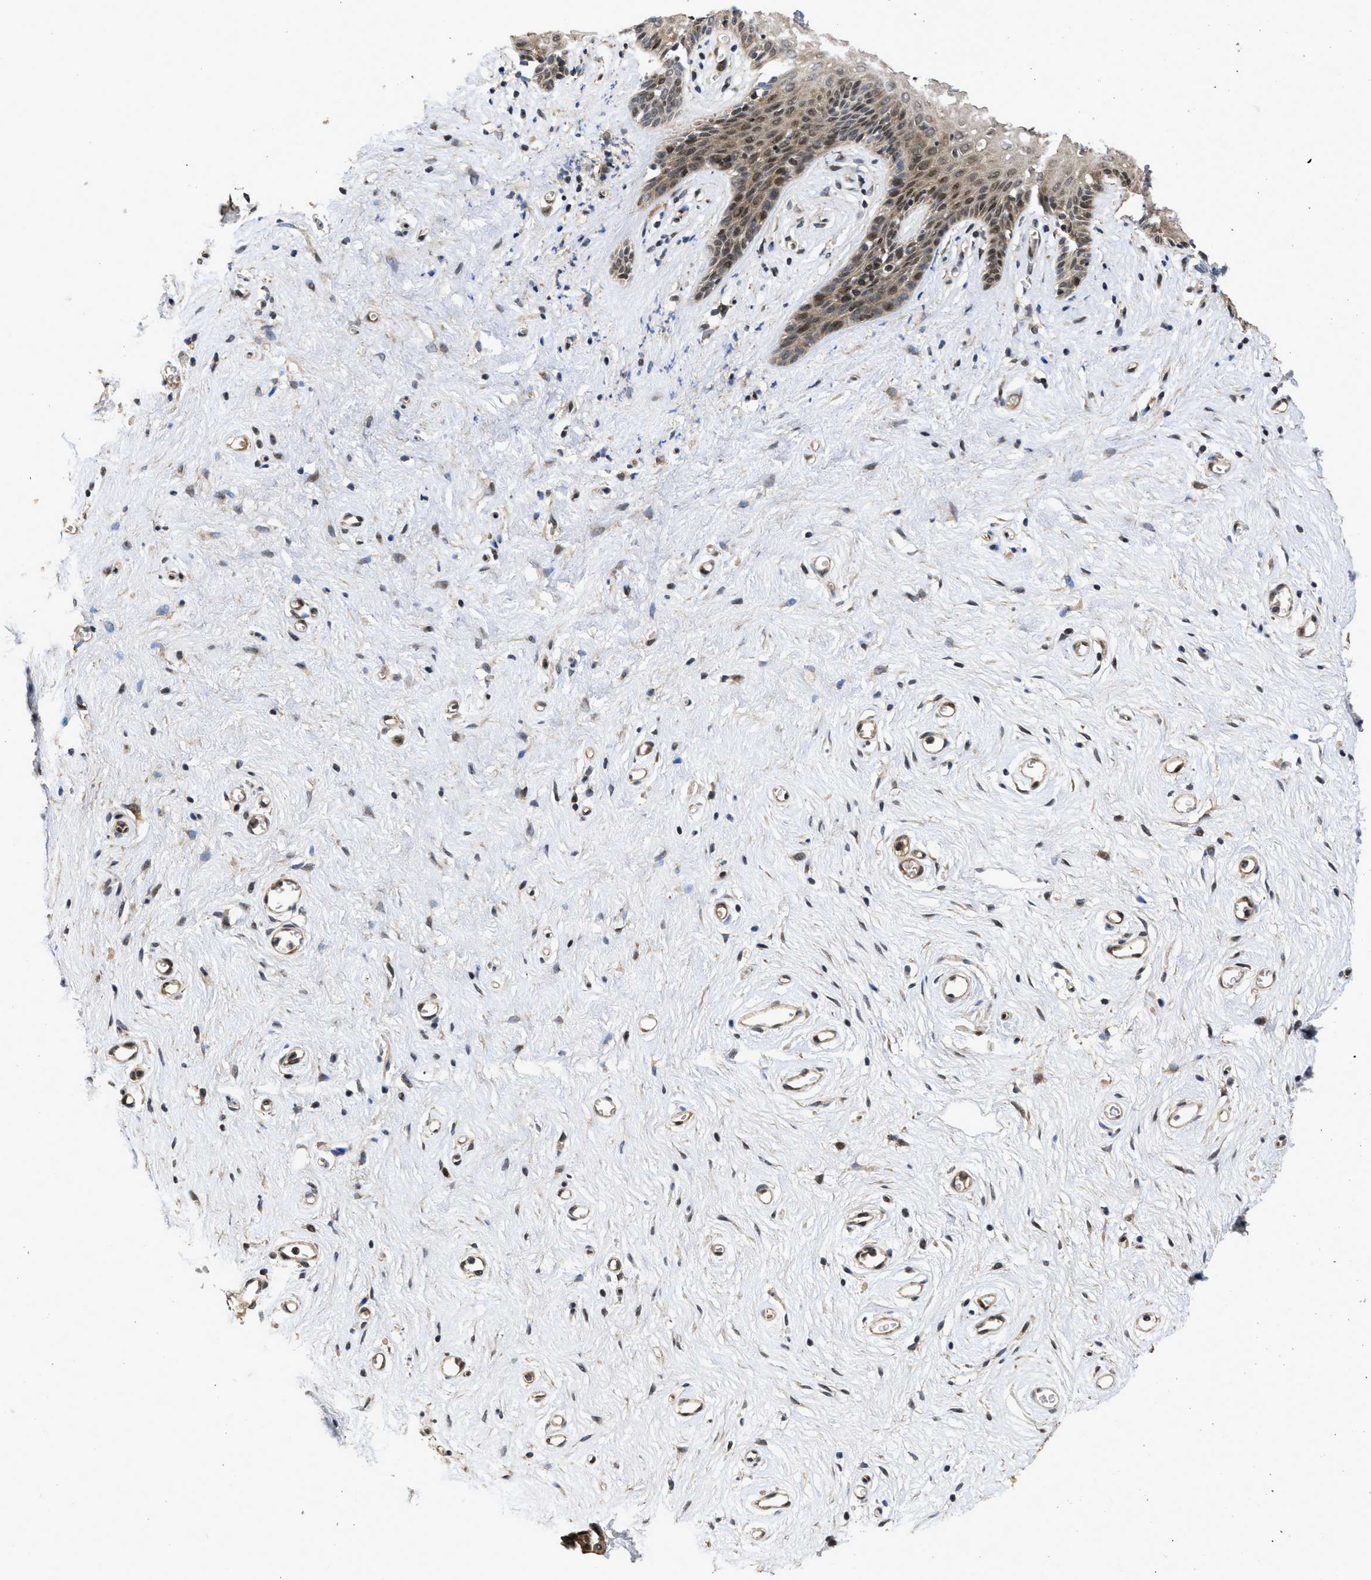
{"staining": {"intensity": "moderate", "quantity": ">75%", "location": "cytoplasmic/membranous,nuclear"}, "tissue": "vagina", "cell_type": "Squamous epithelial cells", "image_type": "normal", "snomed": [{"axis": "morphology", "description": "Normal tissue, NOS"}, {"axis": "topography", "description": "Vagina"}], "caption": "Immunohistochemical staining of benign vagina demonstrates medium levels of moderate cytoplasmic/membranous,nuclear expression in approximately >75% of squamous epithelial cells.", "gene": "CBR3", "patient": {"sex": "female", "age": 44}}